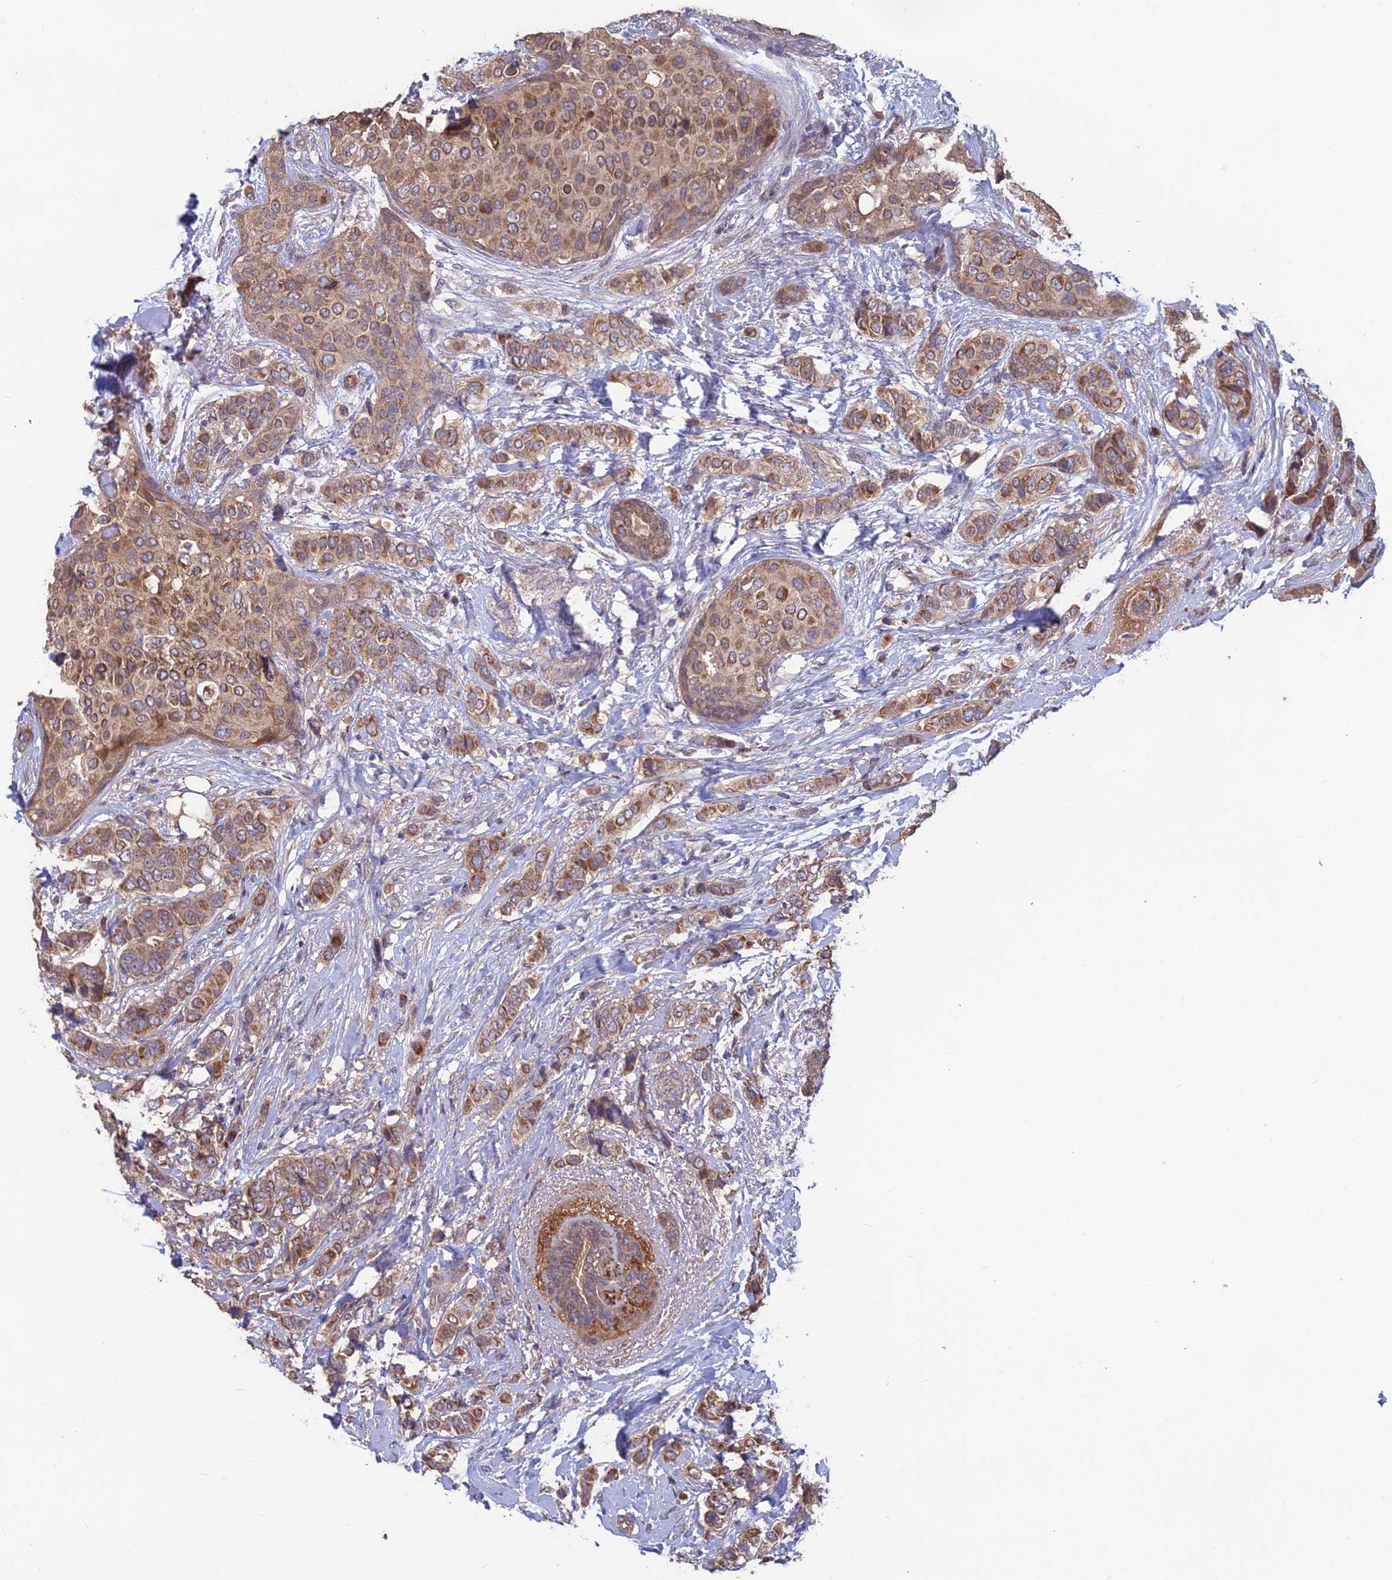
{"staining": {"intensity": "moderate", "quantity": ">75%", "location": "cytoplasmic/membranous"}, "tissue": "breast cancer", "cell_type": "Tumor cells", "image_type": "cancer", "snomed": [{"axis": "morphology", "description": "Lobular carcinoma"}, {"axis": "topography", "description": "Breast"}], "caption": "Protein expression analysis of human breast cancer (lobular carcinoma) reveals moderate cytoplasmic/membranous positivity in approximately >75% of tumor cells. Using DAB (brown) and hematoxylin (blue) stains, captured at high magnification using brightfield microscopy.", "gene": "SHISA5", "patient": {"sex": "female", "age": 51}}